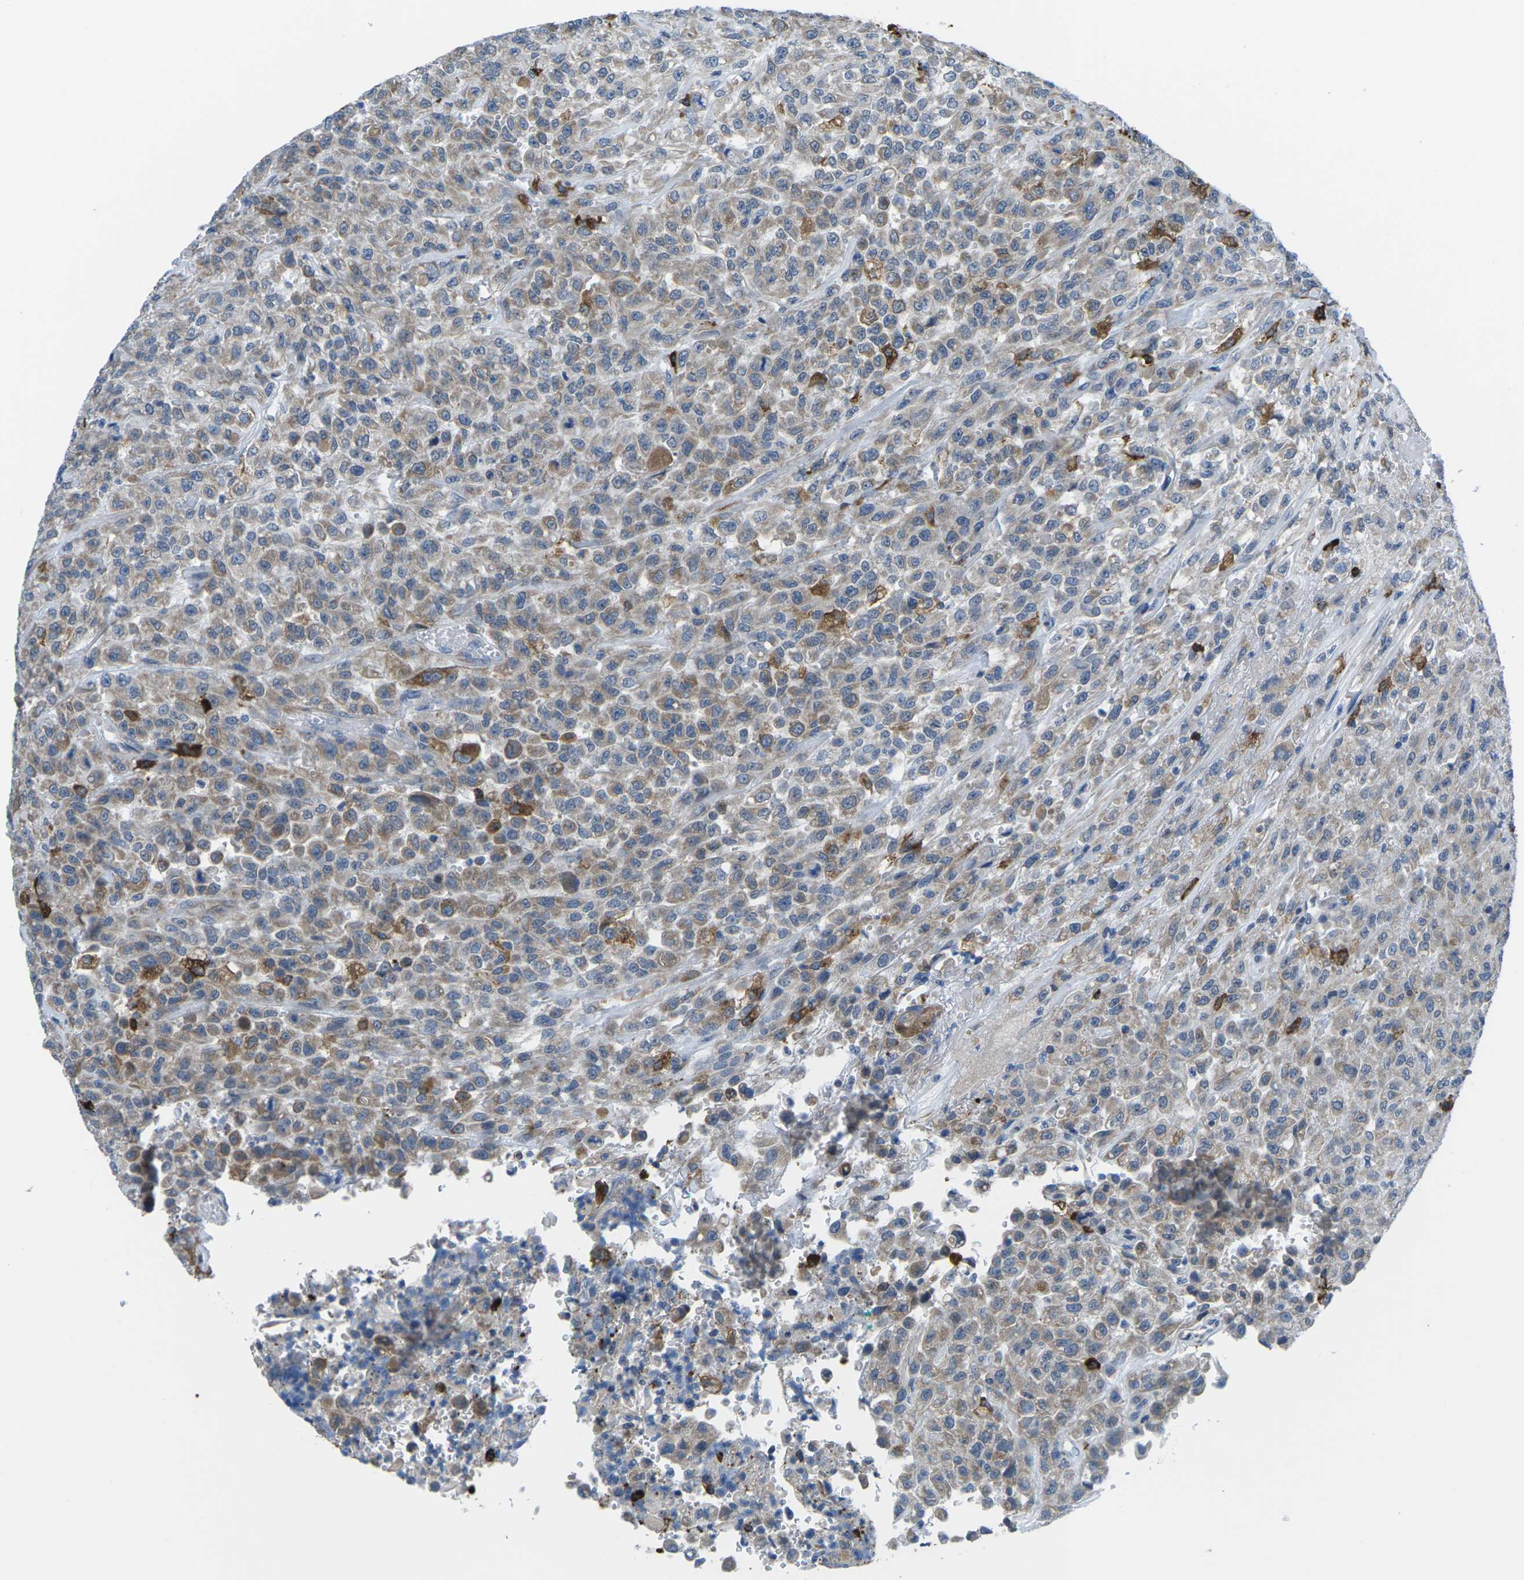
{"staining": {"intensity": "weak", "quantity": "25%-75%", "location": "cytoplasmic/membranous"}, "tissue": "urothelial cancer", "cell_type": "Tumor cells", "image_type": "cancer", "snomed": [{"axis": "morphology", "description": "Urothelial carcinoma, High grade"}, {"axis": "topography", "description": "Urinary bladder"}], "caption": "Urothelial carcinoma (high-grade) stained with DAB immunohistochemistry reveals low levels of weak cytoplasmic/membranous staining in about 25%-75% of tumor cells. (DAB IHC, brown staining for protein, blue staining for nuclei).", "gene": "PTPN1", "patient": {"sex": "male", "age": 46}}